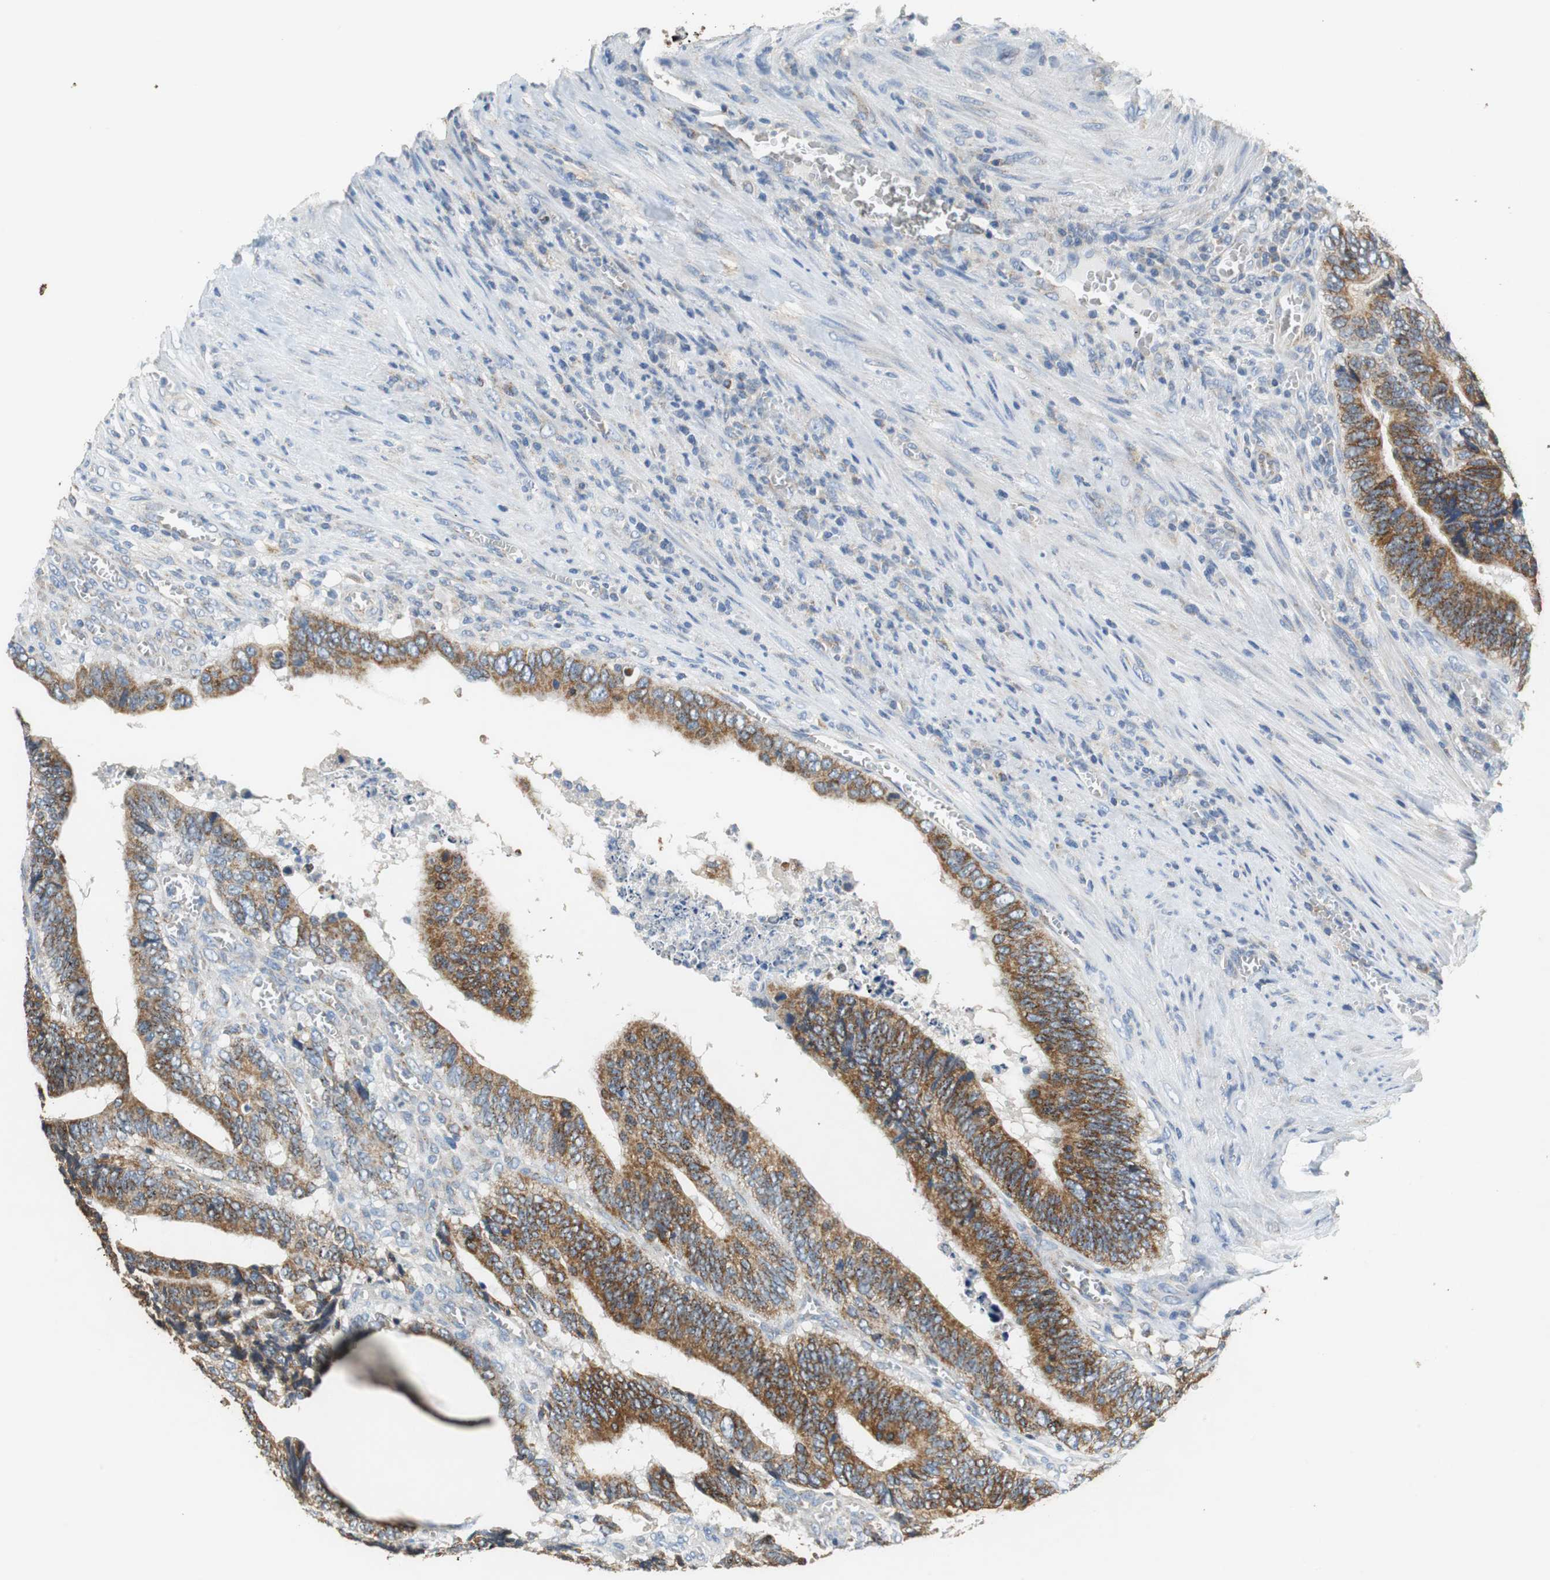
{"staining": {"intensity": "strong", "quantity": ">75%", "location": "cytoplasmic/membranous"}, "tissue": "colorectal cancer", "cell_type": "Tumor cells", "image_type": "cancer", "snomed": [{"axis": "morphology", "description": "Adenocarcinoma, NOS"}, {"axis": "topography", "description": "Colon"}], "caption": "Colorectal cancer stained for a protein (brown) reveals strong cytoplasmic/membranous positive expression in approximately >75% of tumor cells.", "gene": "GSTK1", "patient": {"sex": "male", "age": 72}}